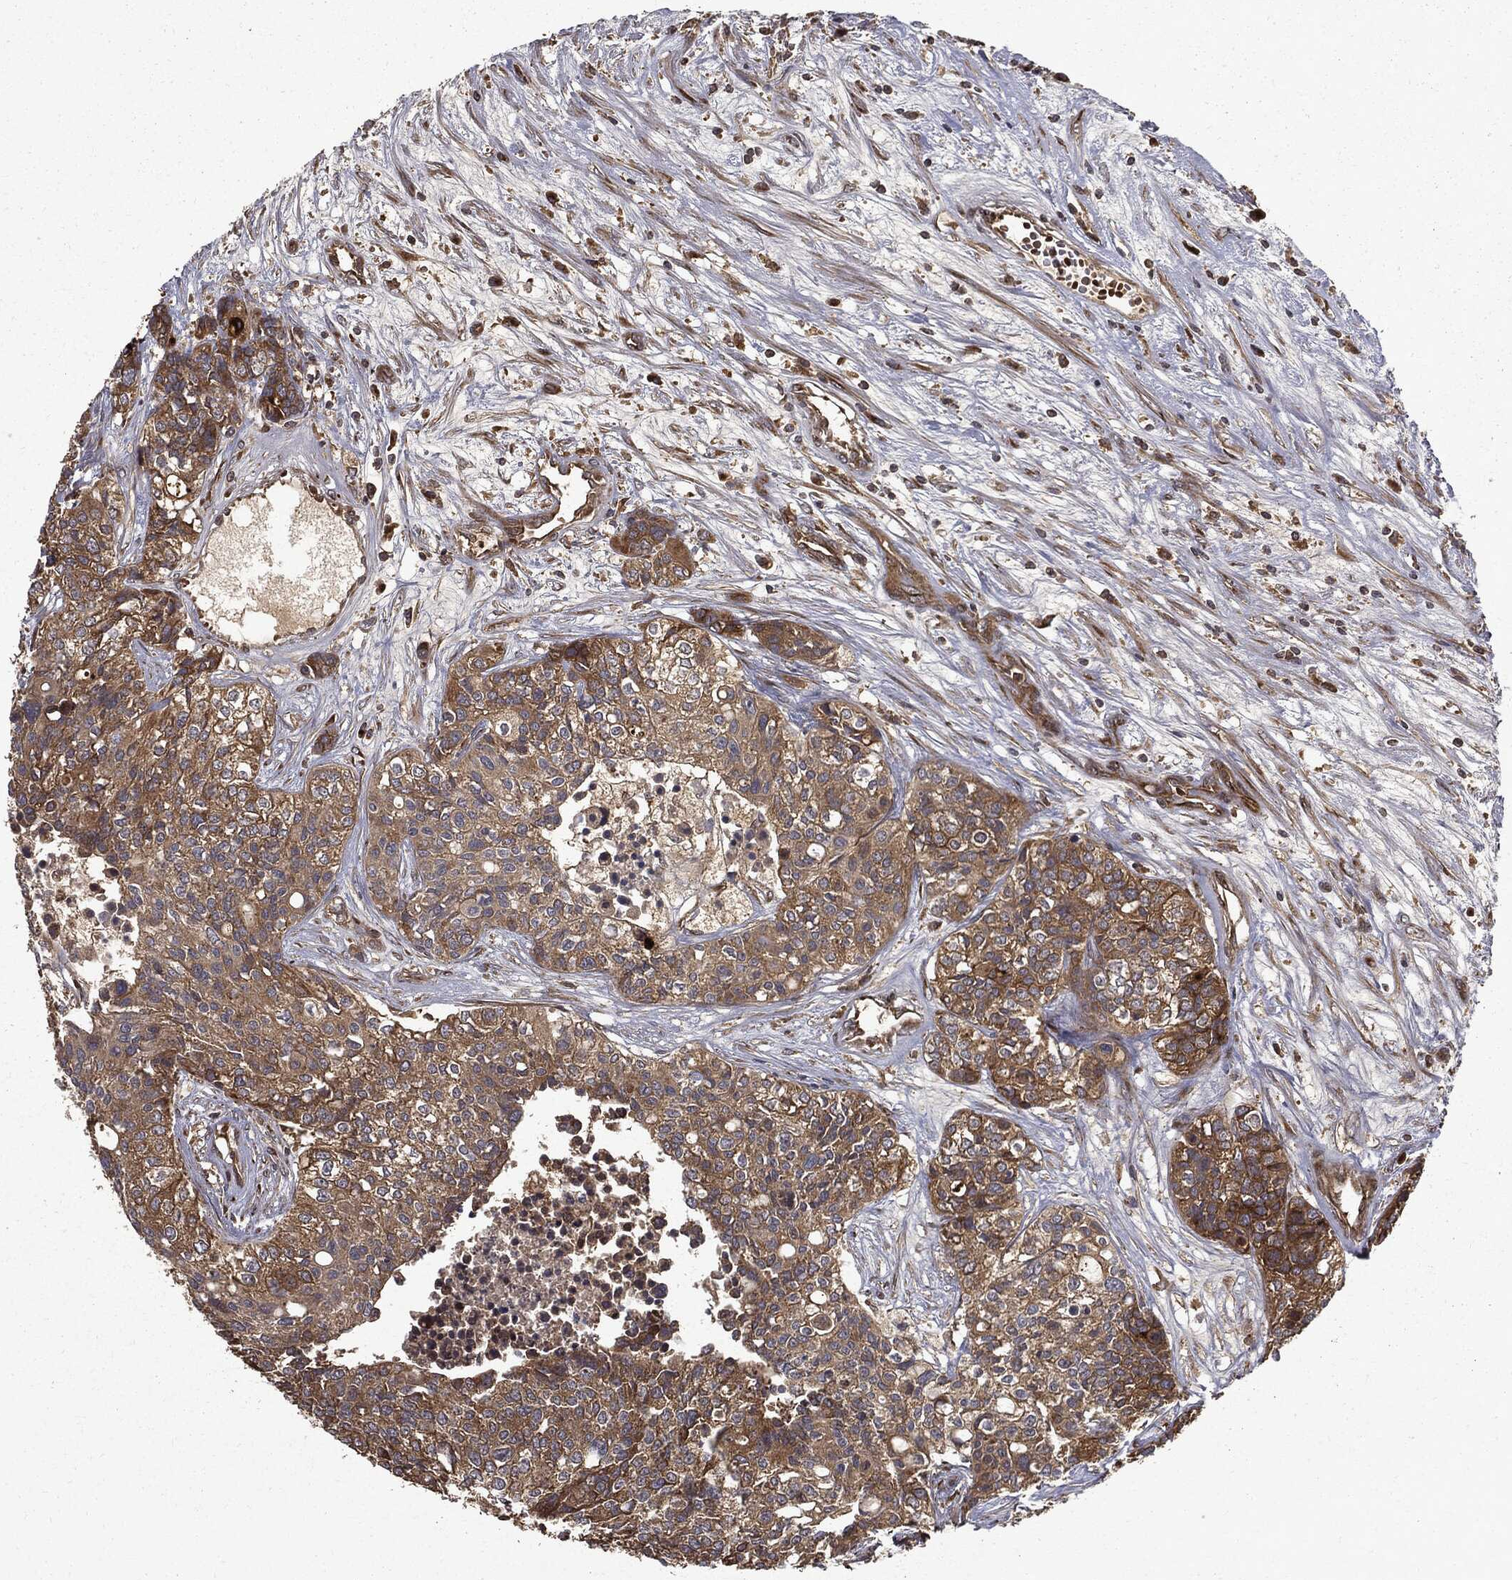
{"staining": {"intensity": "moderate", "quantity": ">75%", "location": "cytoplasmic/membranous"}, "tissue": "carcinoid", "cell_type": "Tumor cells", "image_type": "cancer", "snomed": [{"axis": "morphology", "description": "Carcinoid, malignant, NOS"}, {"axis": "topography", "description": "Colon"}], "caption": "Approximately >75% of tumor cells in carcinoid (malignant) display moderate cytoplasmic/membranous protein expression as visualized by brown immunohistochemical staining.", "gene": "HTT", "patient": {"sex": "male", "age": 81}}